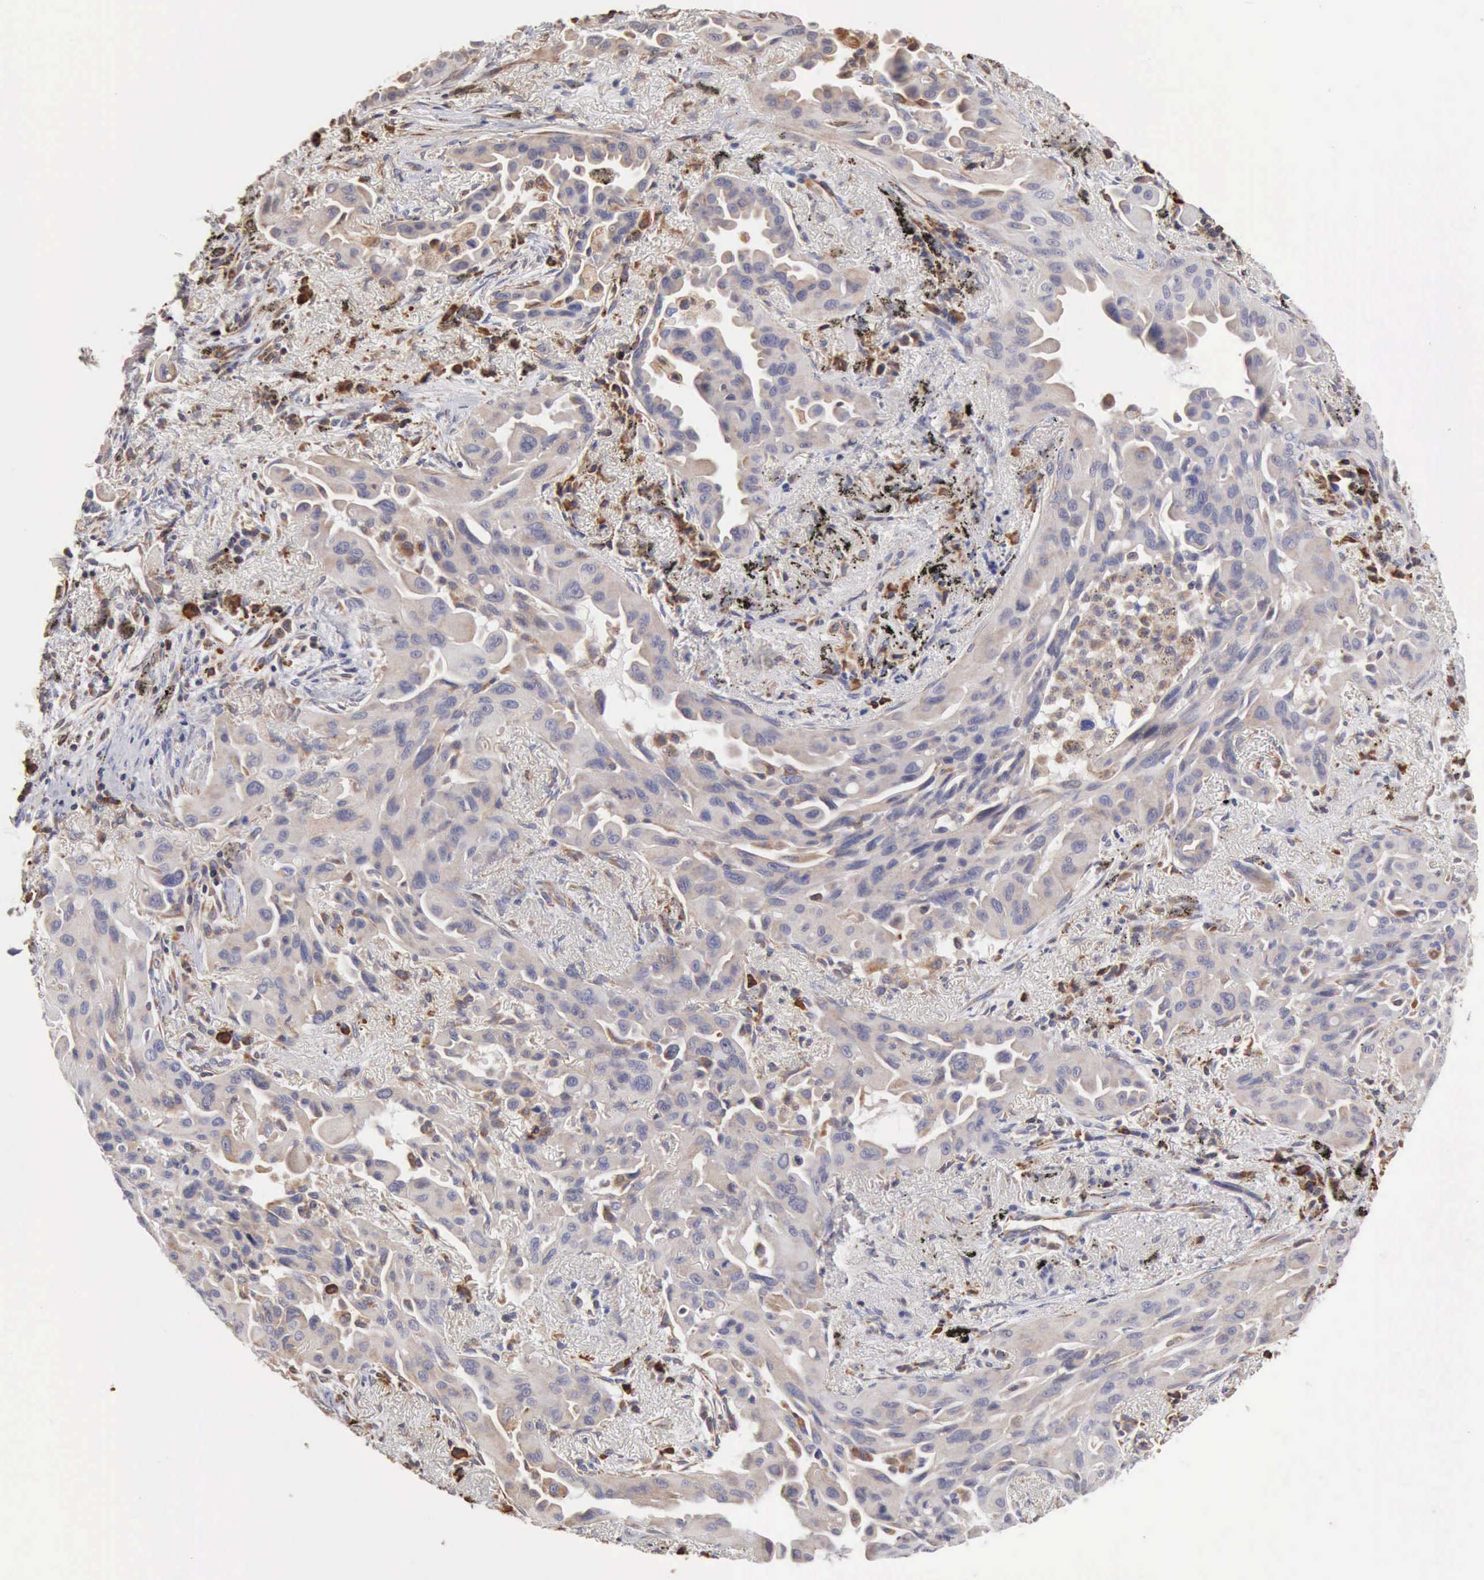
{"staining": {"intensity": "negative", "quantity": "none", "location": "none"}, "tissue": "lung cancer", "cell_type": "Tumor cells", "image_type": "cancer", "snomed": [{"axis": "morphology", "description": "Adenocarcinoma, NOS"}, {"axis": "topography", "description": "Lung"}], "caption": "DAB (3,3'-diaminobenzidine) immunohistochemical staining of lung cancer (adenocarcinoma) displays no significant staining in tumor cells.", "gene": "GPR101", "patient": {"sex": "male", "age": 68}}